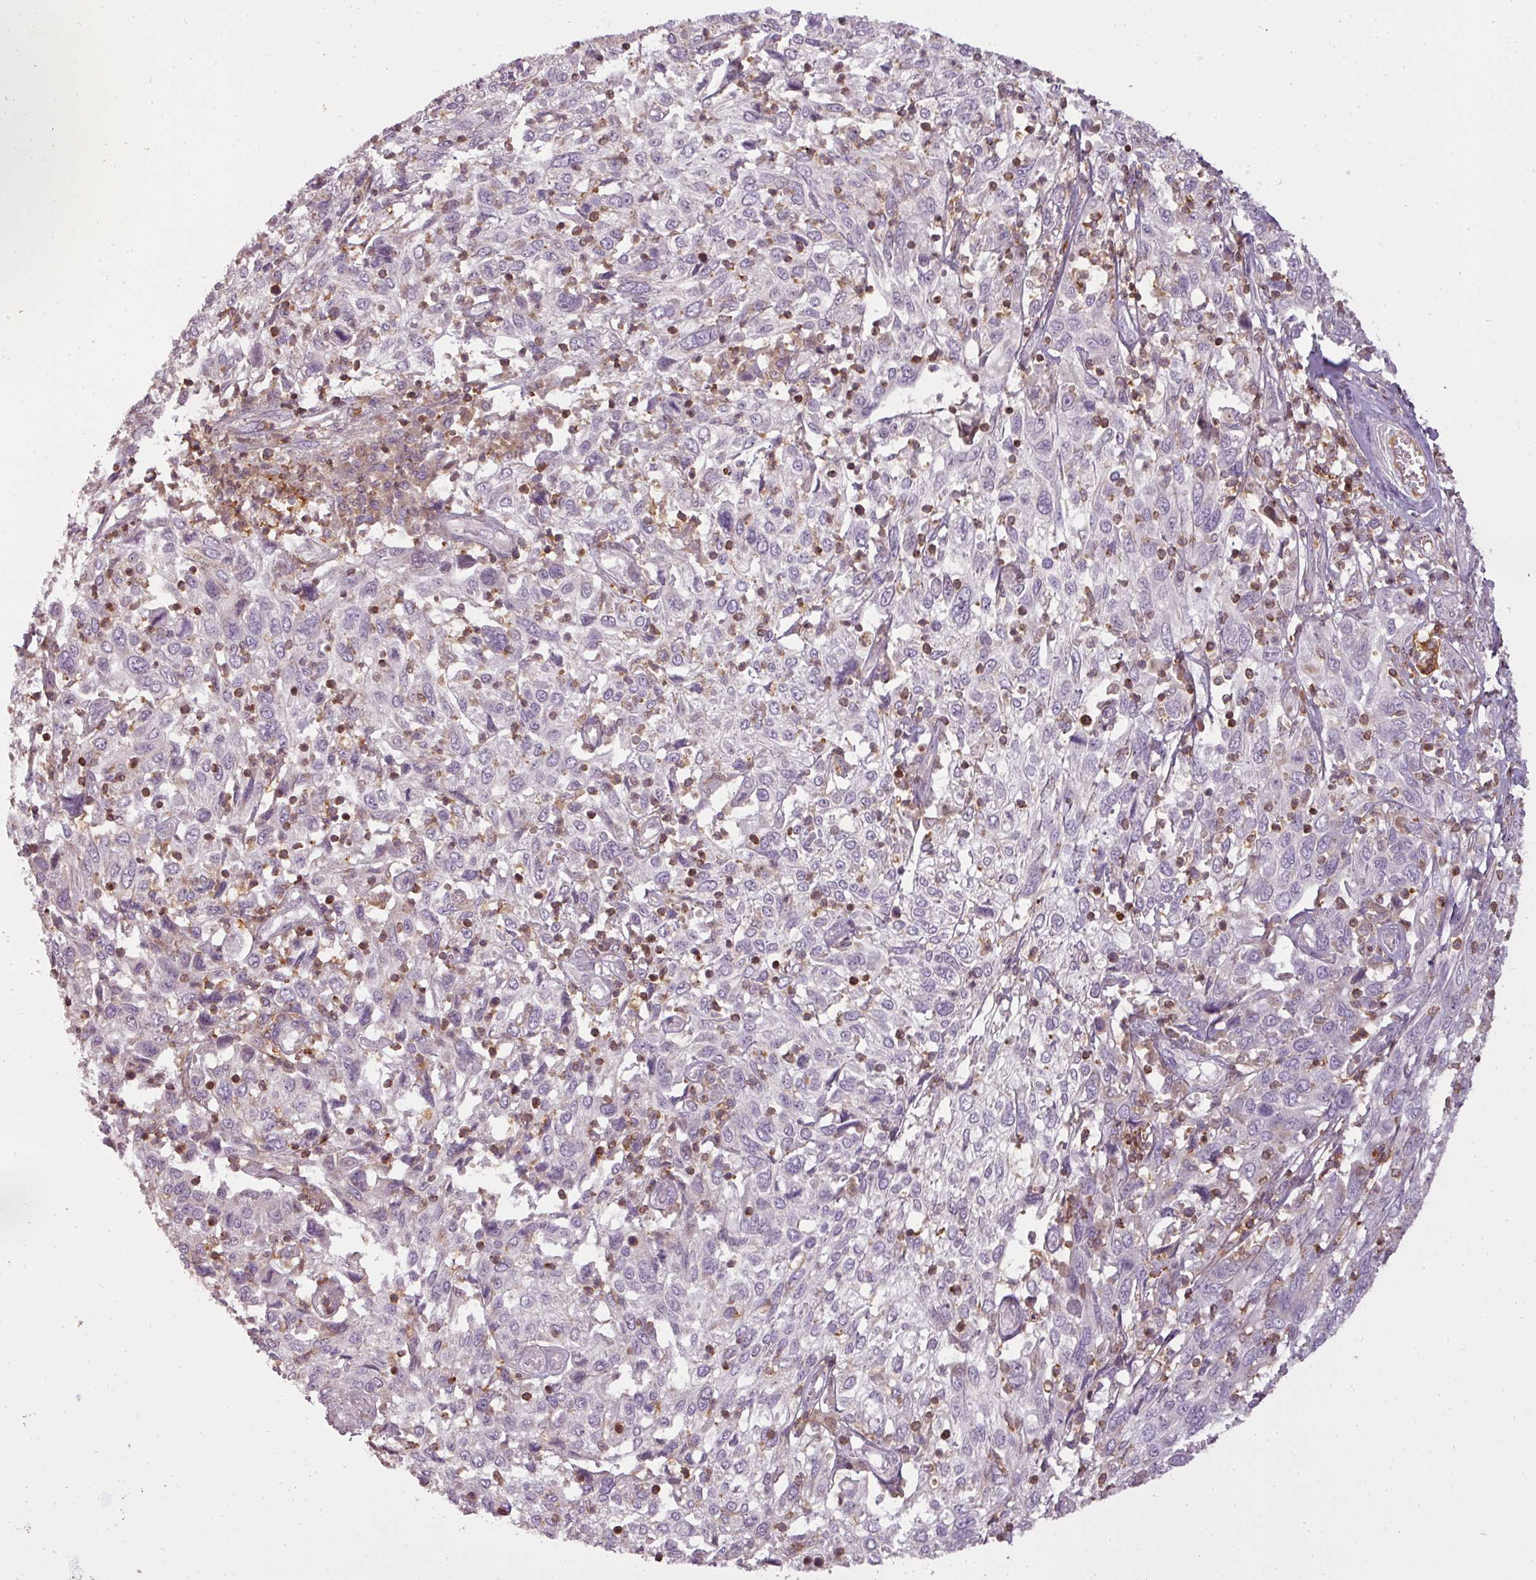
{"staining": {"intensity": "negative", "quantity": "none", "location": "none"}, "tissue": "cervical cancer", "cell_type": "Tumor cells", "image_type": "cancer", "snomed": [{"axis": "morphology", "description": "Squamous cell carcinoma, NOS"}, {"axis": "topography", "description": "Cervix"}], "caption": "Immunohistochemistry (IHC) of squamous cell carcinoma (cervical) shows no positivity in tumor cells.", "gene": "STK4", "patient": {"sex": "female", "age": 46}}